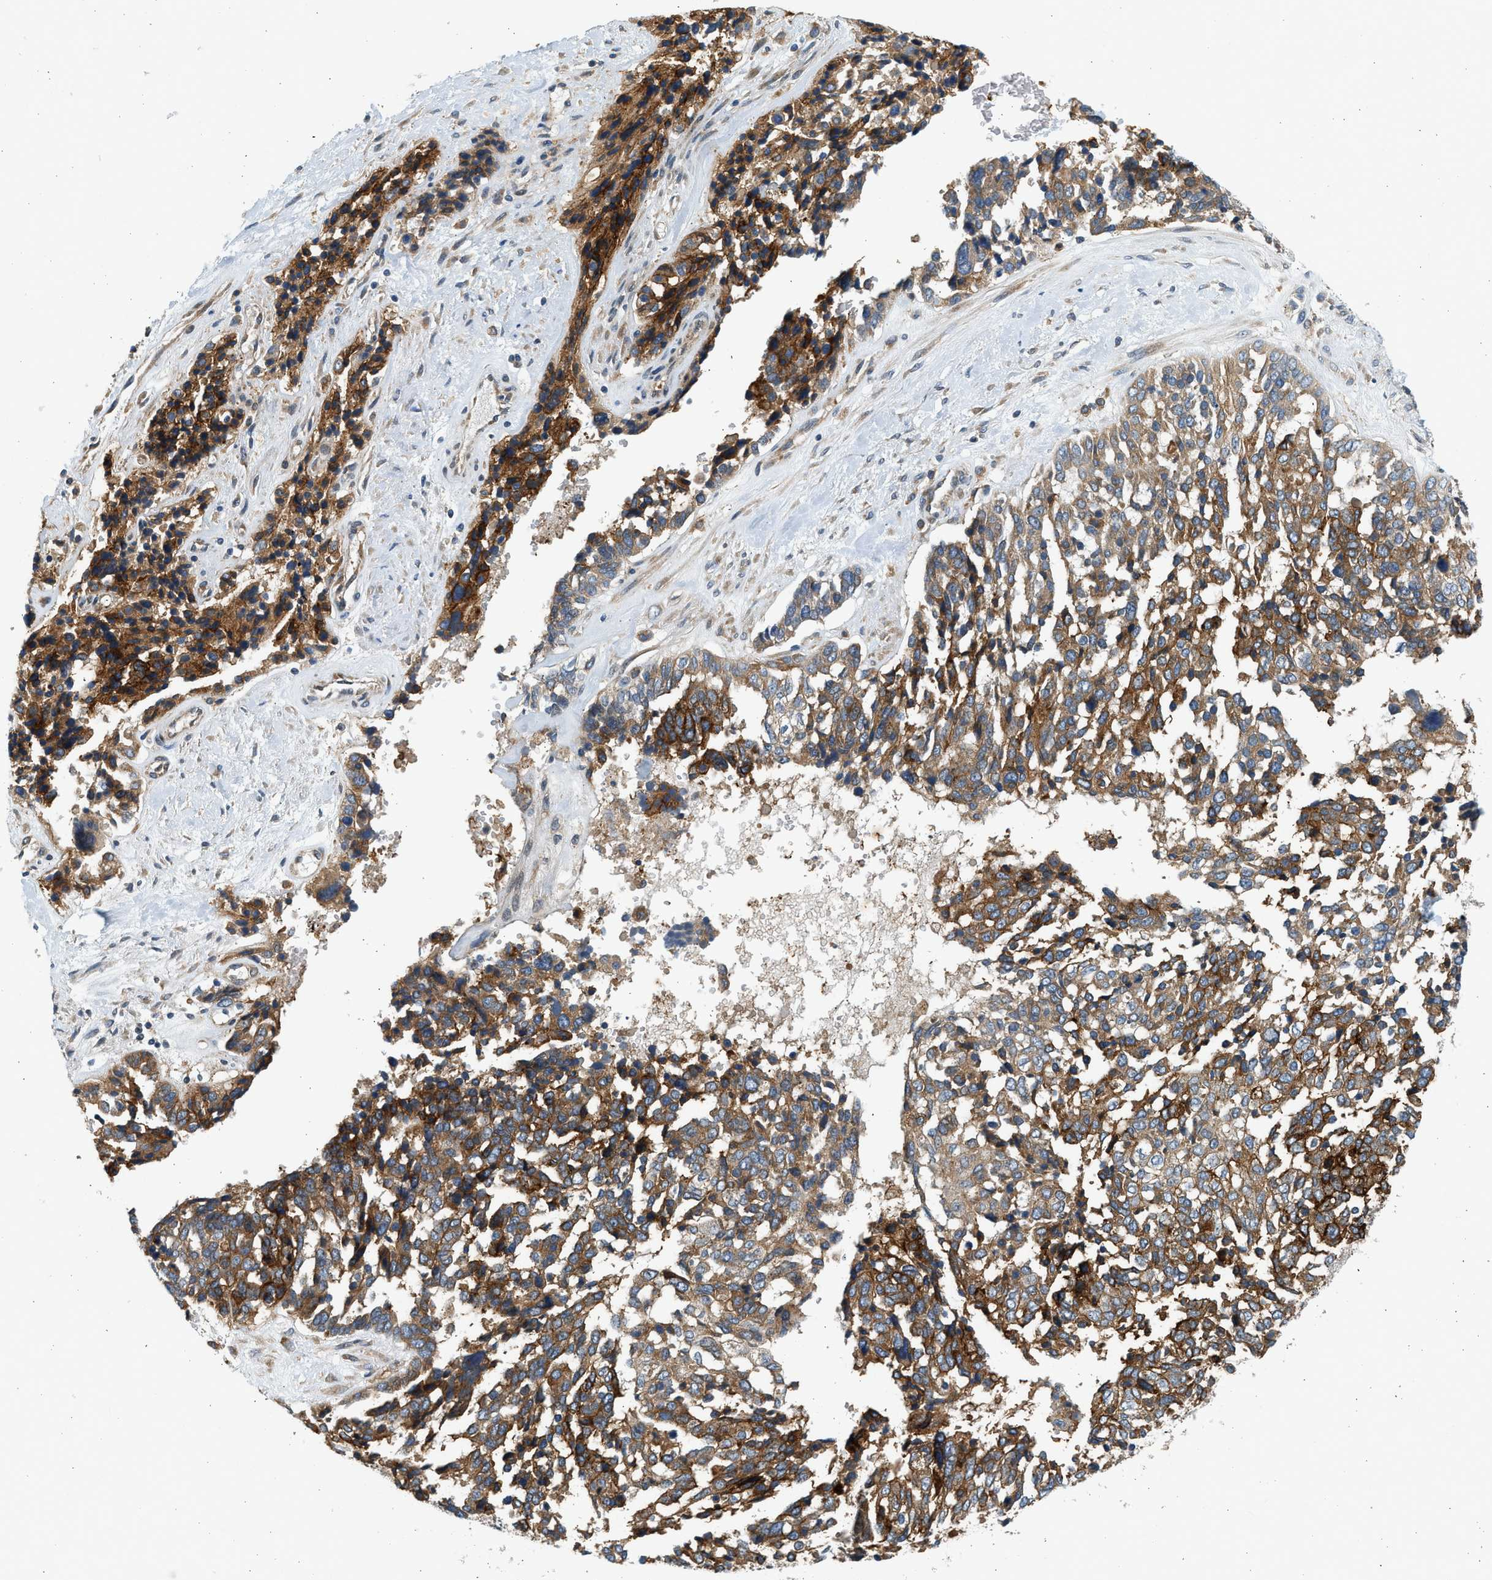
{"staining": {"intensity": "strong", "quantity": ">75%", "location": "cytoplasmic/membranous"}, "tissue": "ovarian cancer", "cell_type": "Tumor cells", "image_type": "cancer", "snomed": [{"axis": "morphology", "description": "Cystadenocarcinoma, serous, NOS"}, {"axis": "topography", "description": "Ovary"}], "caption": "Strong cytoplasmic/membranous positivity for a protein is present in about >75% of tumor cells of ovarian cancer using immunohistochemistry (IHC).", "gene": "KDELR2", "patient": {"sex": "female", "age": 44}}